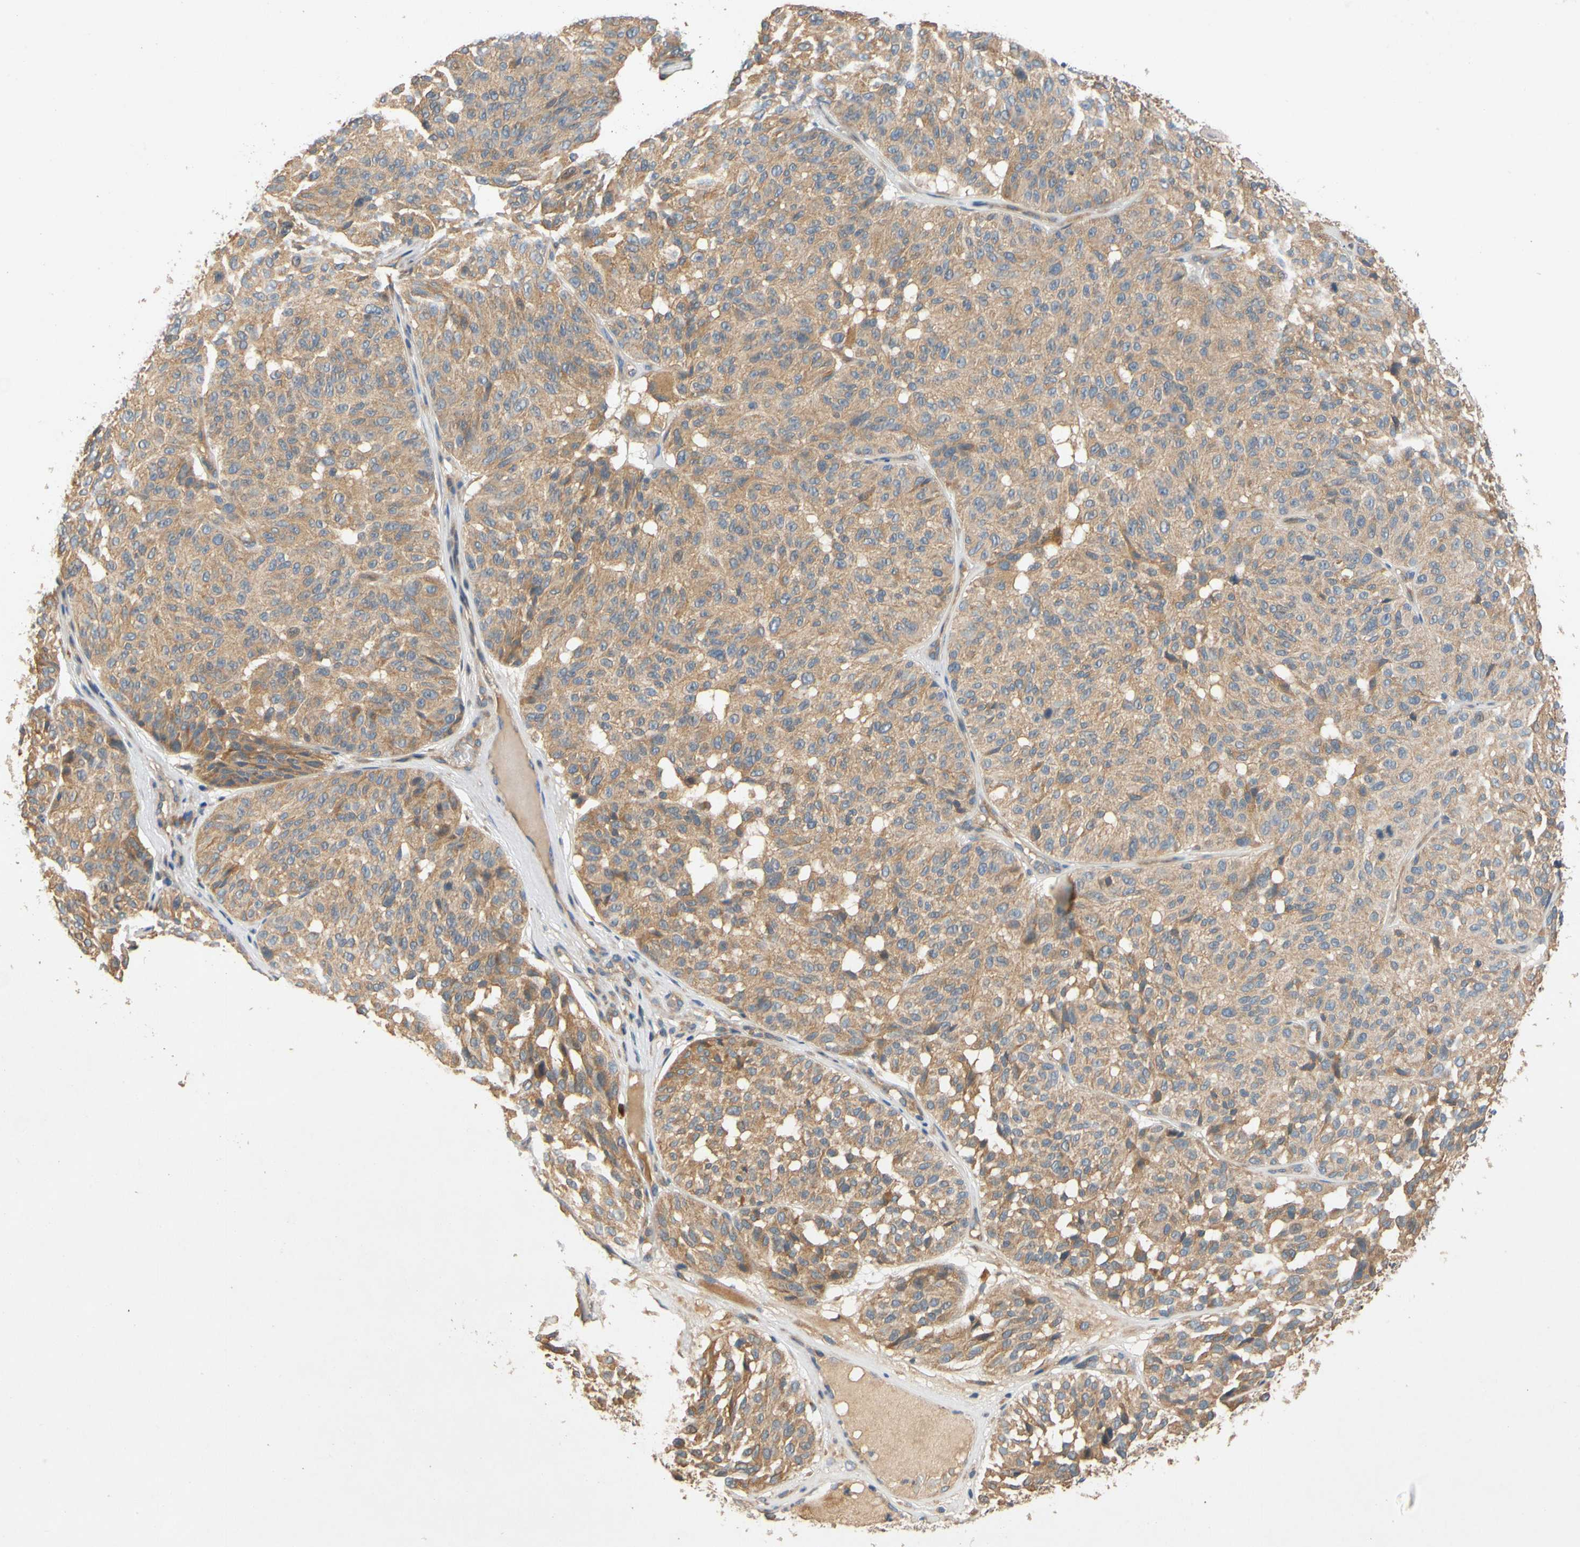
{"staining": {"intensity": "moderate", "quantity": ">75%", "location": "cytoplasmic/membranous"}, "tissue": "melanoma", "cell_type": "Tumor cells", "image_type": "cancer", "snomed": [{"axis": "morphology", "description": "Malignant melanoma, NOS"}, {"axis": "topography", "description": "Skin"}], "caption": "This is a photomicrograph of immunohistochemistry staining of malignant melanoma, which shows moderate positivity in the cytoplasmic/membranous of tumor cells.", "gene": "USP46", "patient": {"sex": "female", "age": 46}}